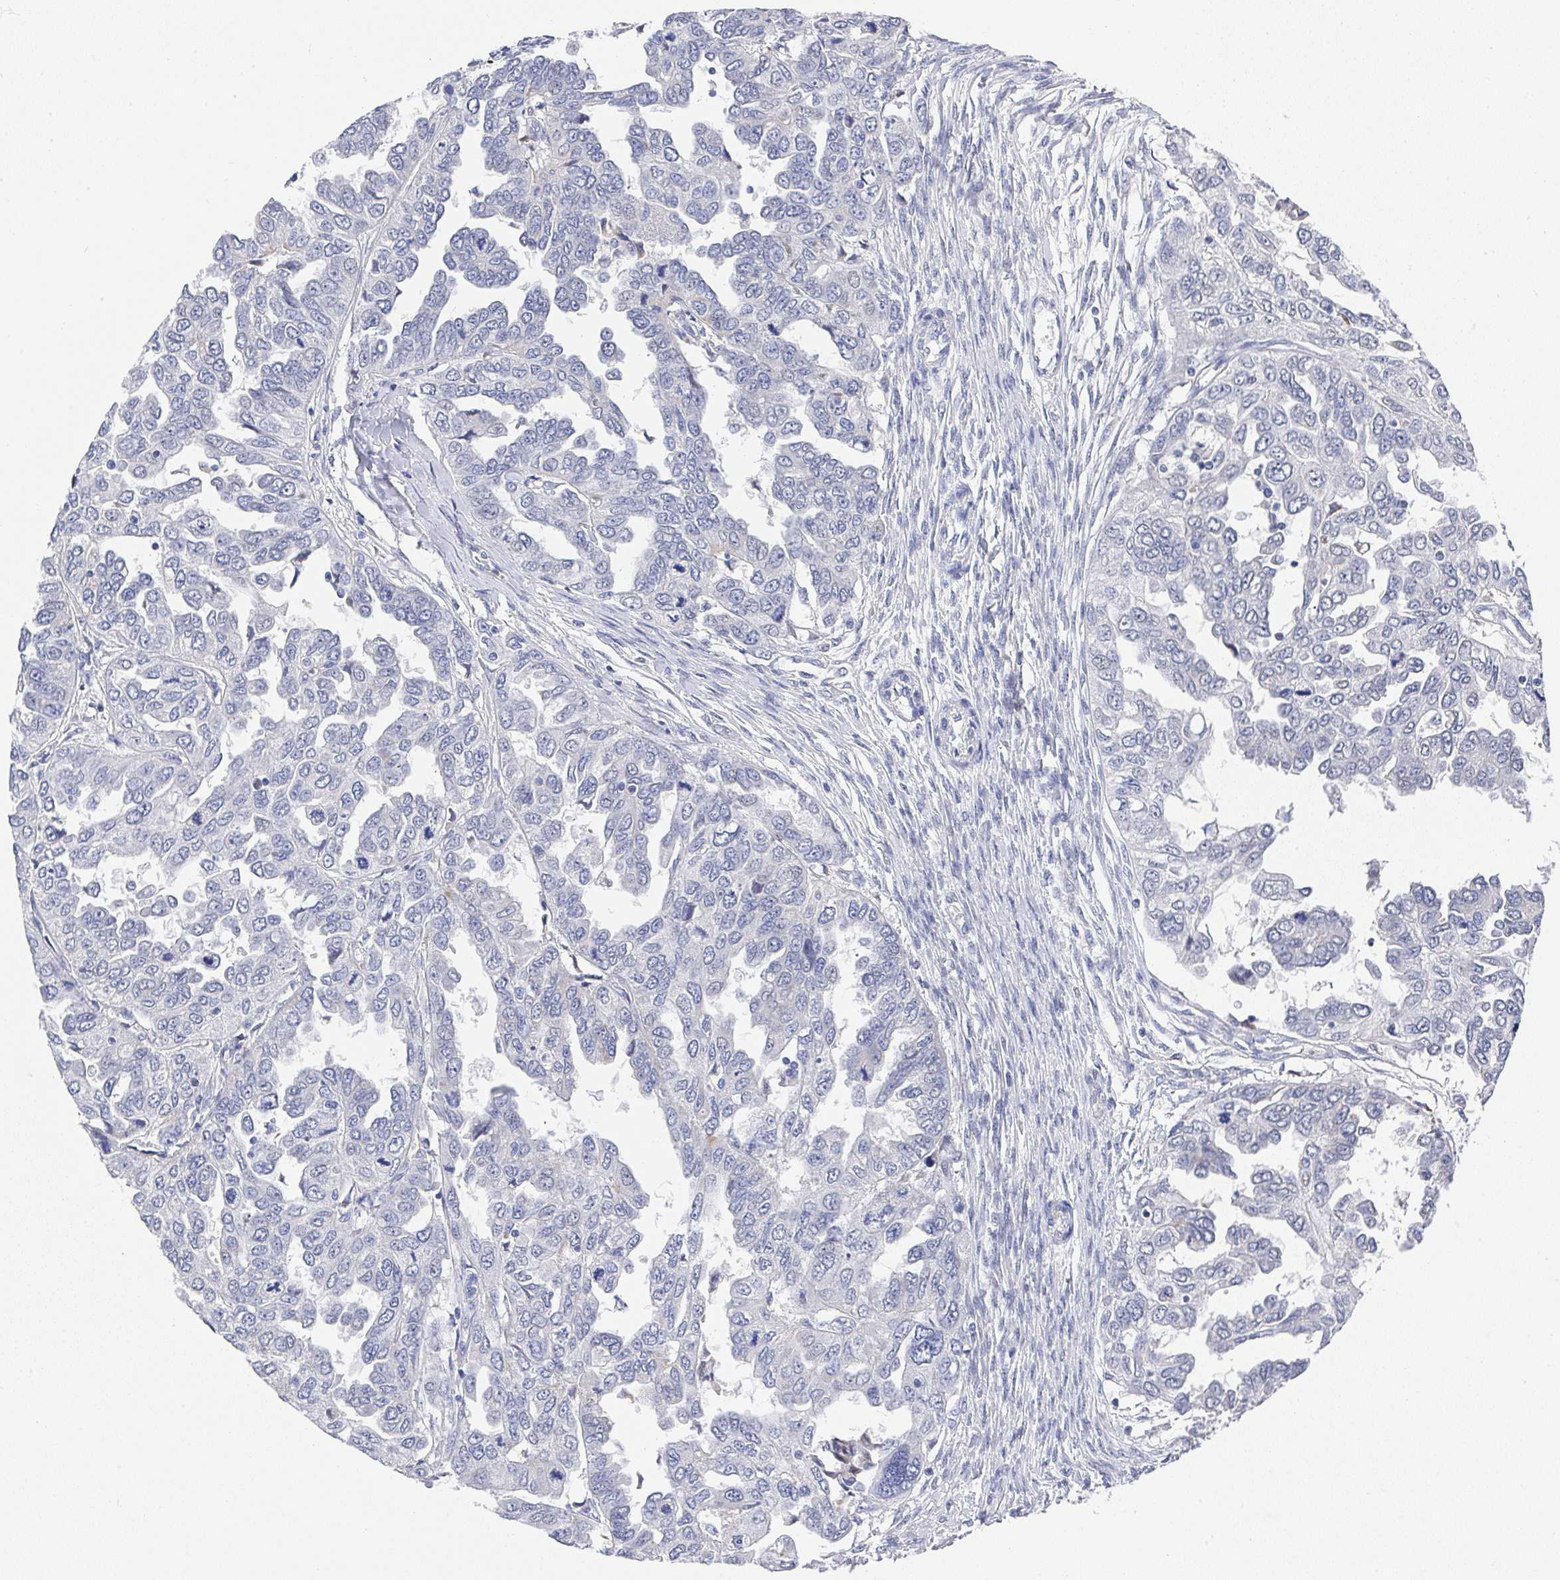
{"staining": {"intensity": "negative", "quantity": "none", "location": "none"}, "tissue": "ovarian cancer", "cell_type": "Tumor cells", "image_type": "cancer", "snomed": [{"axis": "morphology", "description": "Cystadenocarcinoma, serous, NOS"}, {"axis": "topography", "description": "Ovary"}], "caption": "Tumor cells show no significant expression in ovarian cancer (serous cystadenocarcinoma). (DAB (3,3'-diaminobenzidine) immunohistochemistry with hematoxylin counter stain).", "gene": "NCF1", "patient": {"sex": "female", "age": 53}}